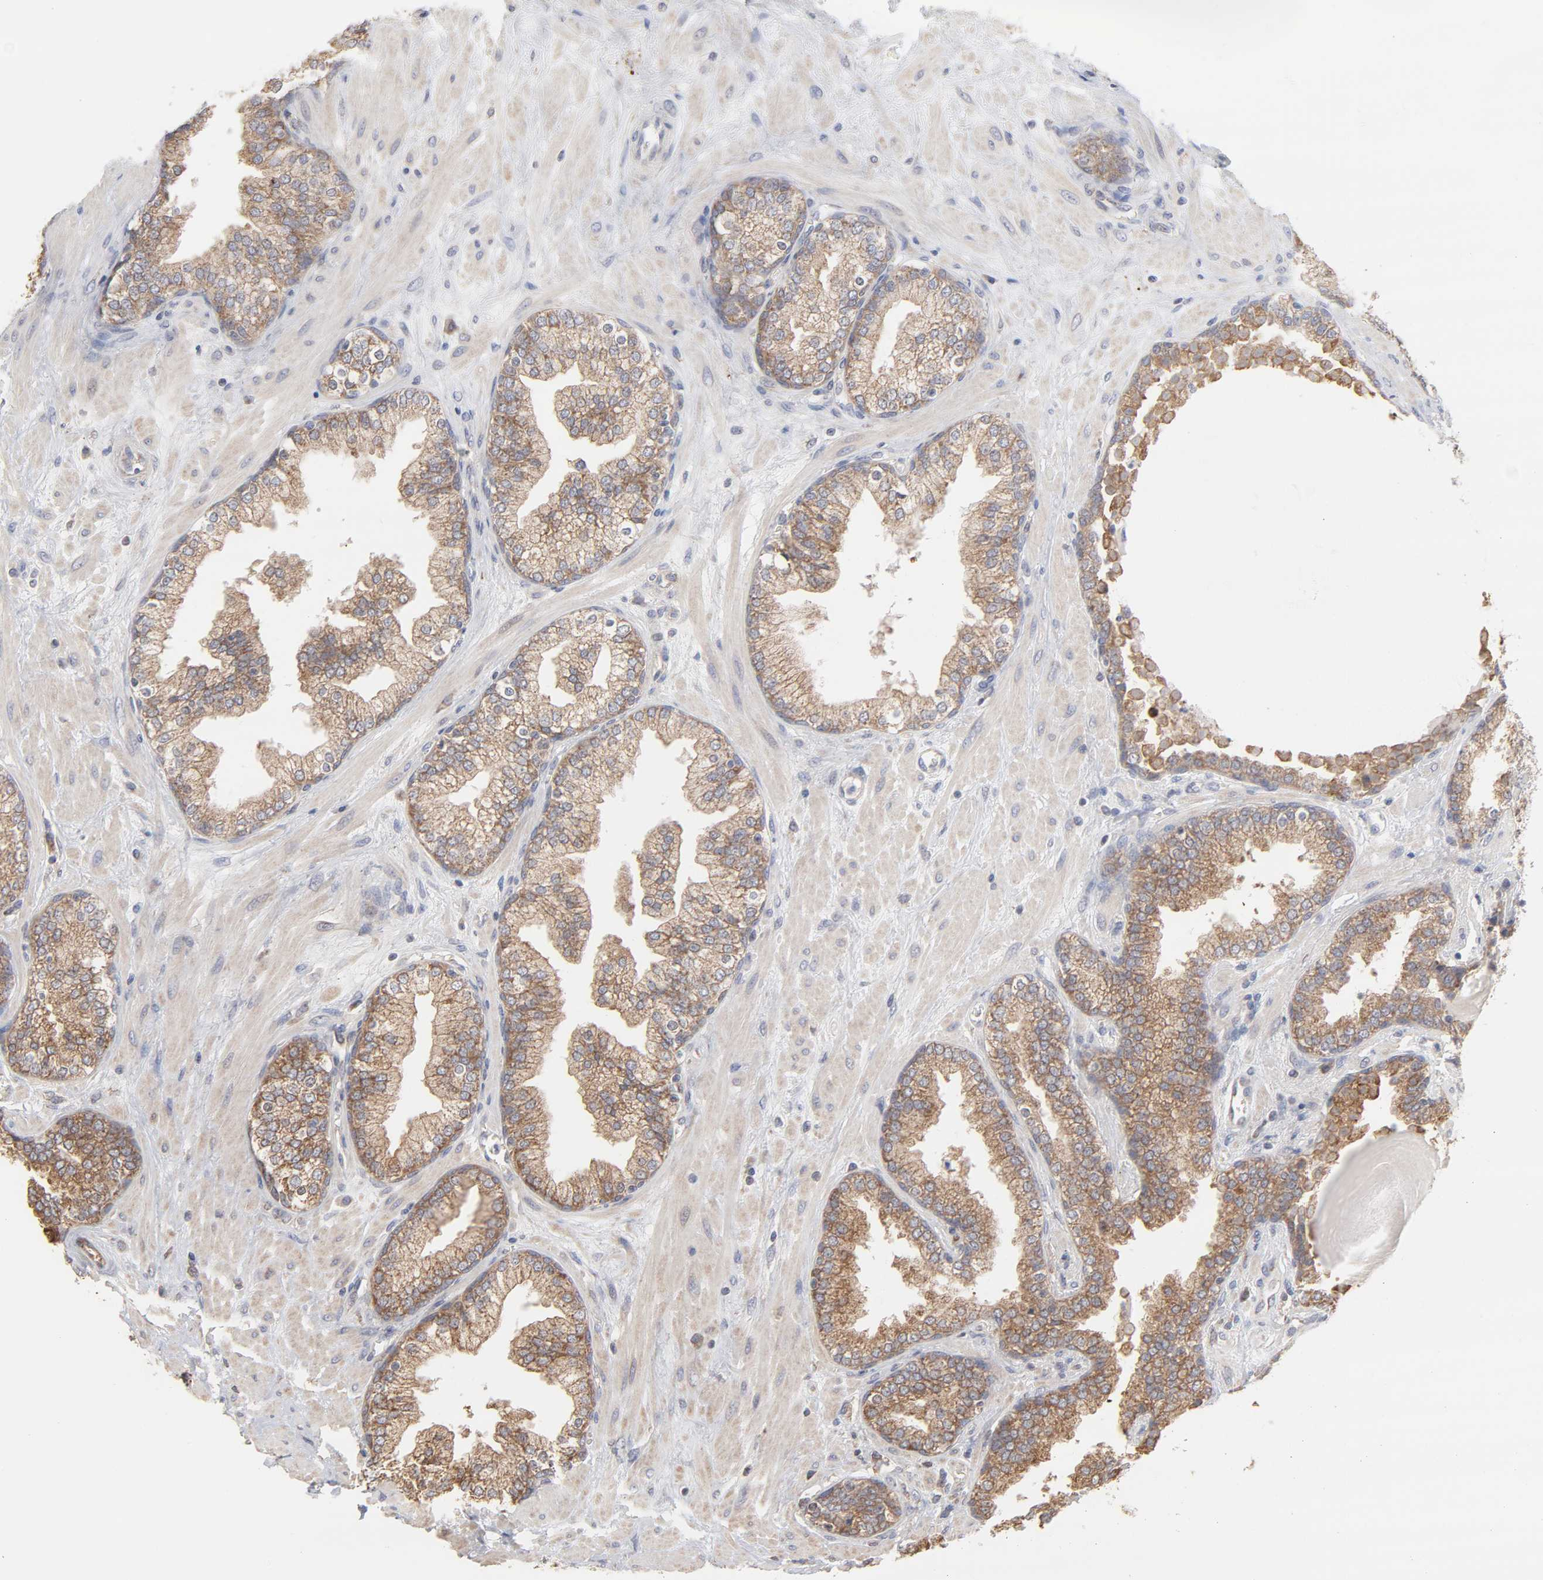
{"staining": {"intensity": "moderate", "quantity": ">75%", "location": "cytoplasmic/membranous"}, "tissue": "prostate", "cell_type": "Glandular cells", "image_type": "normal", "snomed": [{"axis": "morphology", "description": "Normal tissue, NOS"}, {"axis": "topography", "description": "Prostate"}], "caption": "Immunohistochemistry photomicrograph of benign prostate: human prostate stained using IHC demonstrates medium levels of moderate protein expression localized specifically in the cytoplasmic/membranous of glandular cells, appearing as a cytoplasmic/membranous brown color.", "gene": "PPFIBP2", "patient": {"sex": "male", "age": 51}}